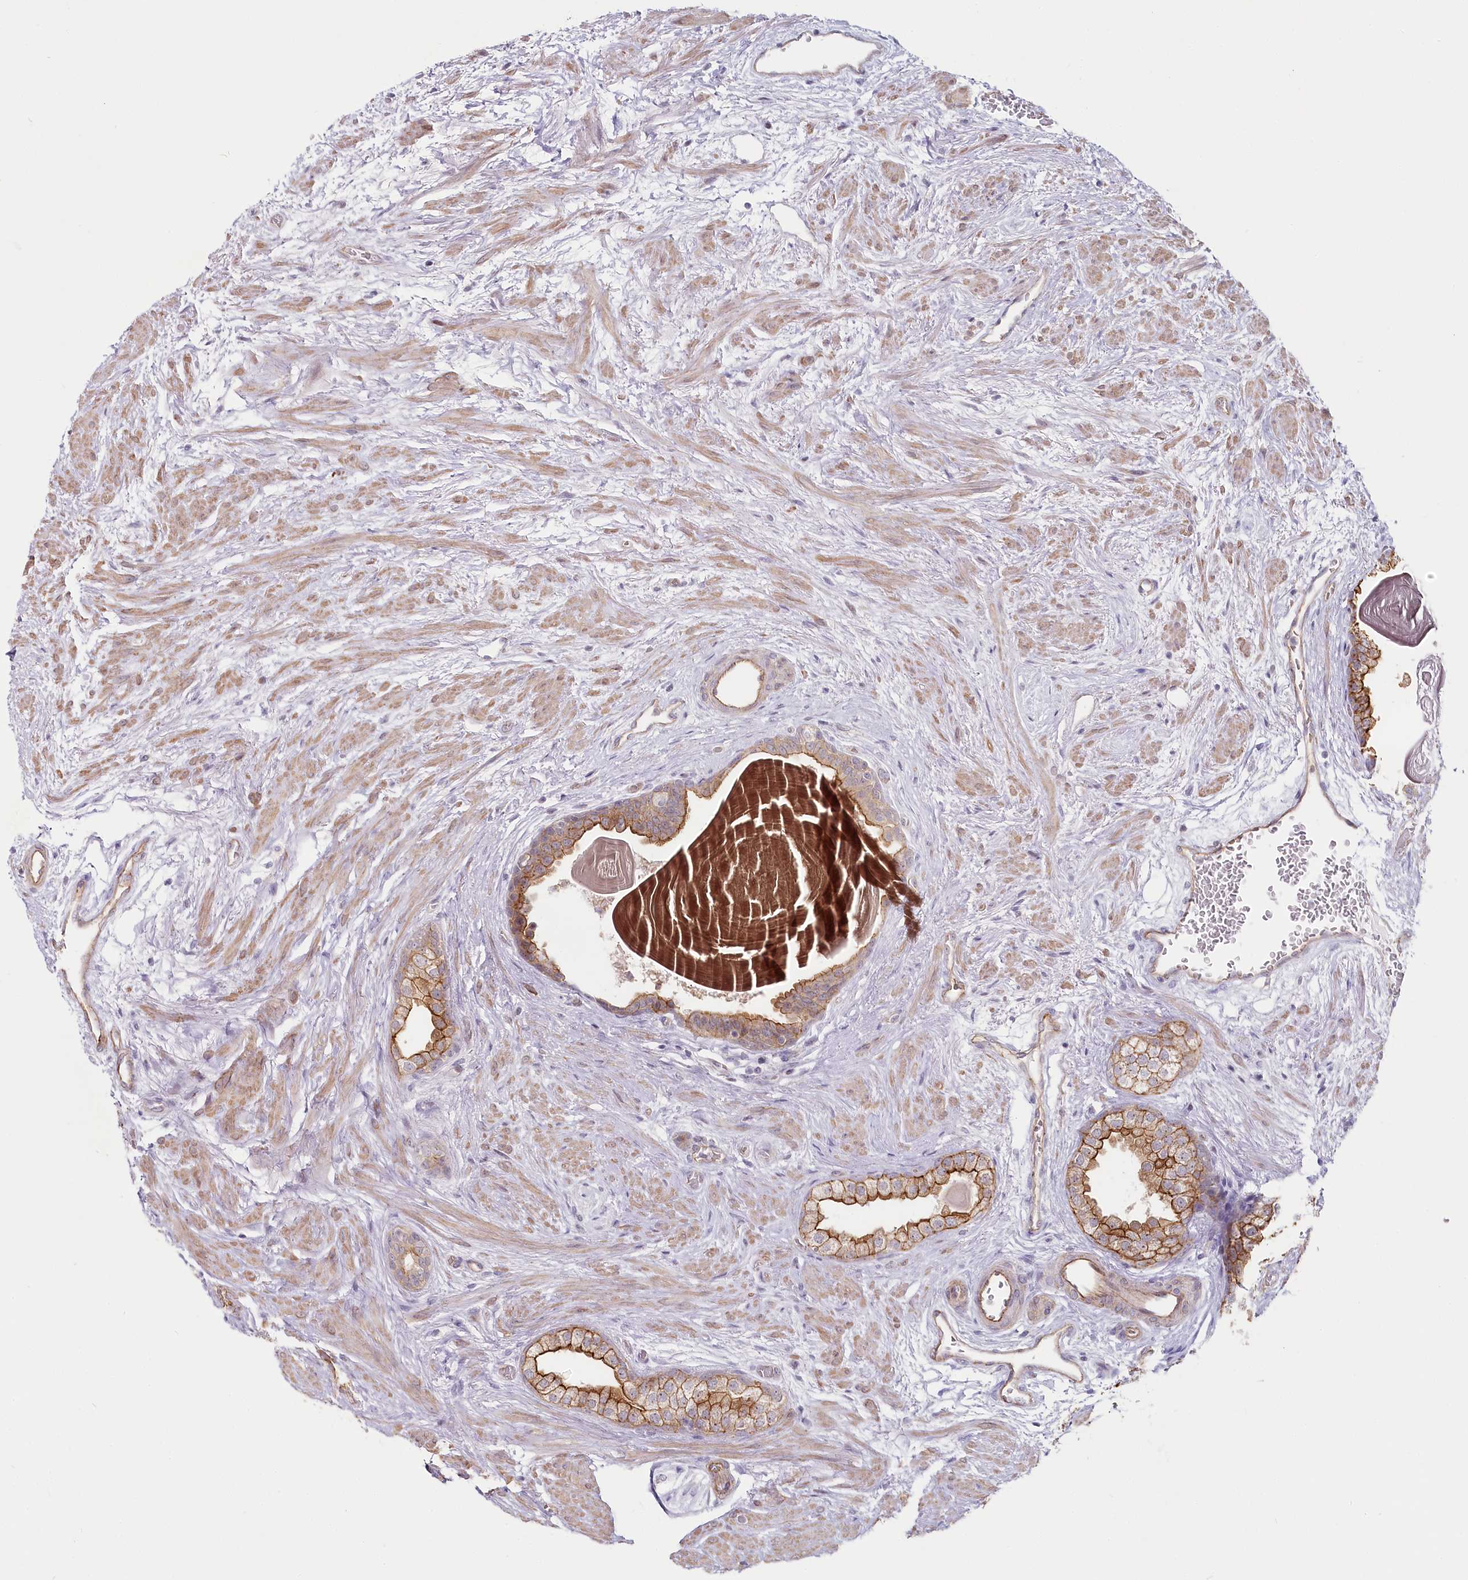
{"staining": {"intensity": "strong", "quantity": "25%-75%", "location": "cytoplasmic/membranous"}, "tissue": "prostate", "cell_type": "Glandular cells", "image_type": "normal", "snomed": [{"axis": "morphology", "description": "Normal tissue, NOS"}, {"axis": "topography", "description": "Prostate"}], "caption": "Brown immunohistochemical staining in unremarkable prostate reveals strong cytoplasmic/membranous expression in about 25%-75% of glandular cells. The protein of interest is shown in brown color, while the nuclei are stained blue.", "gene": "ABHD8", "patient": {"sex": "male", "age": 48}}